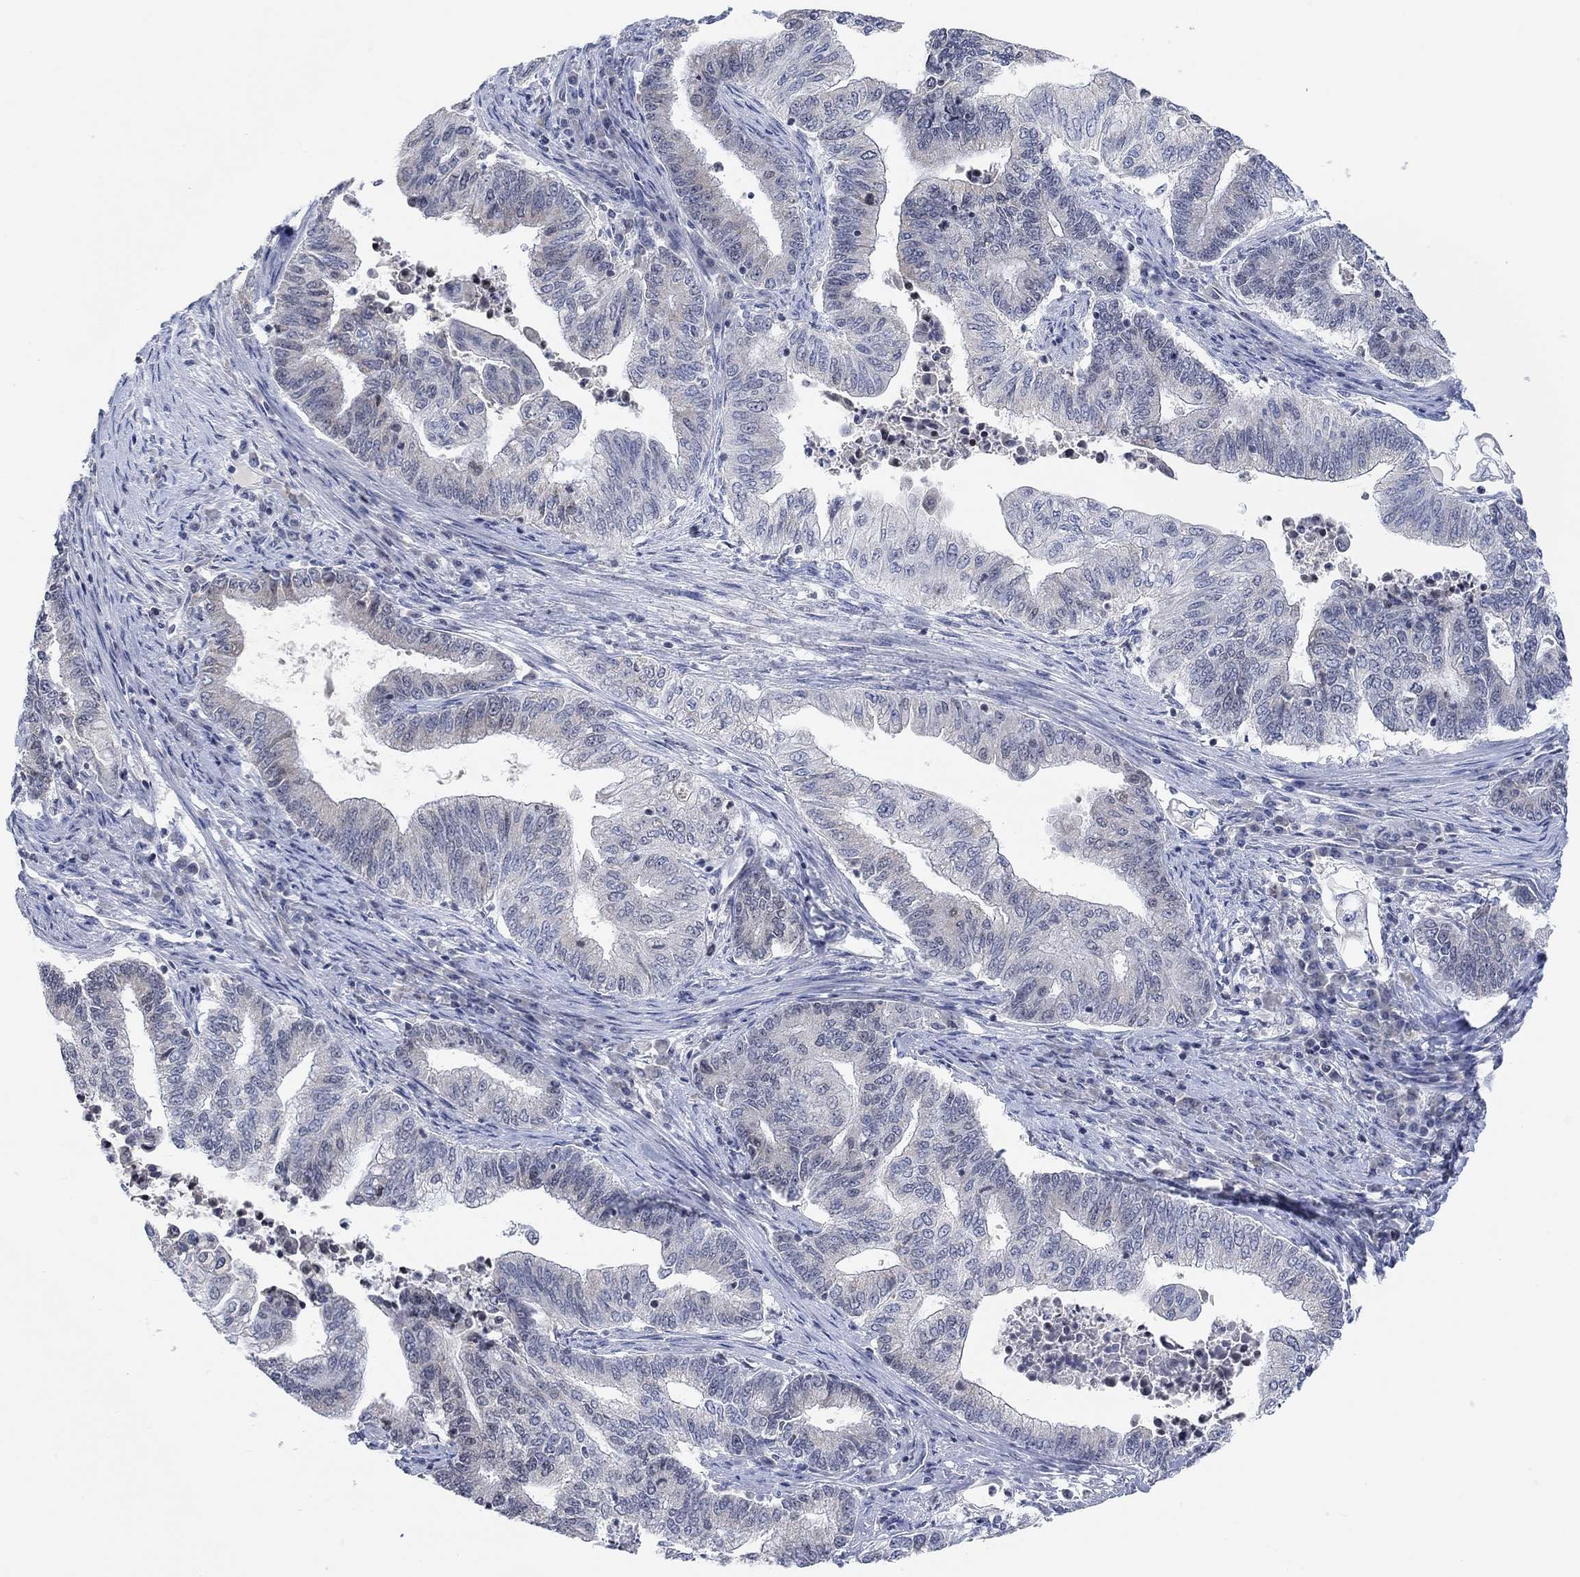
{"staining": {"intensity": "negative", "quantity": "none", "location": "none"}, "tissue": "endometrial cancer", "cell_type": "Tumor cells", "image_type": "cancer", "snomed": [{"axis": "morphology", "description": "Adenocarcinoma, NOS"}, {"axis": "topography", "description": "Uterus"}, {"axis": "topography", "description": "Endometrium"}], "caption": "DAB immunohistochemical staining of adenocarcinoma (endometrial) exhibits no significant staining in tumor cells.", "gene": "ATP6V1E2", "patient": {"sex": "female", "age": 54}}